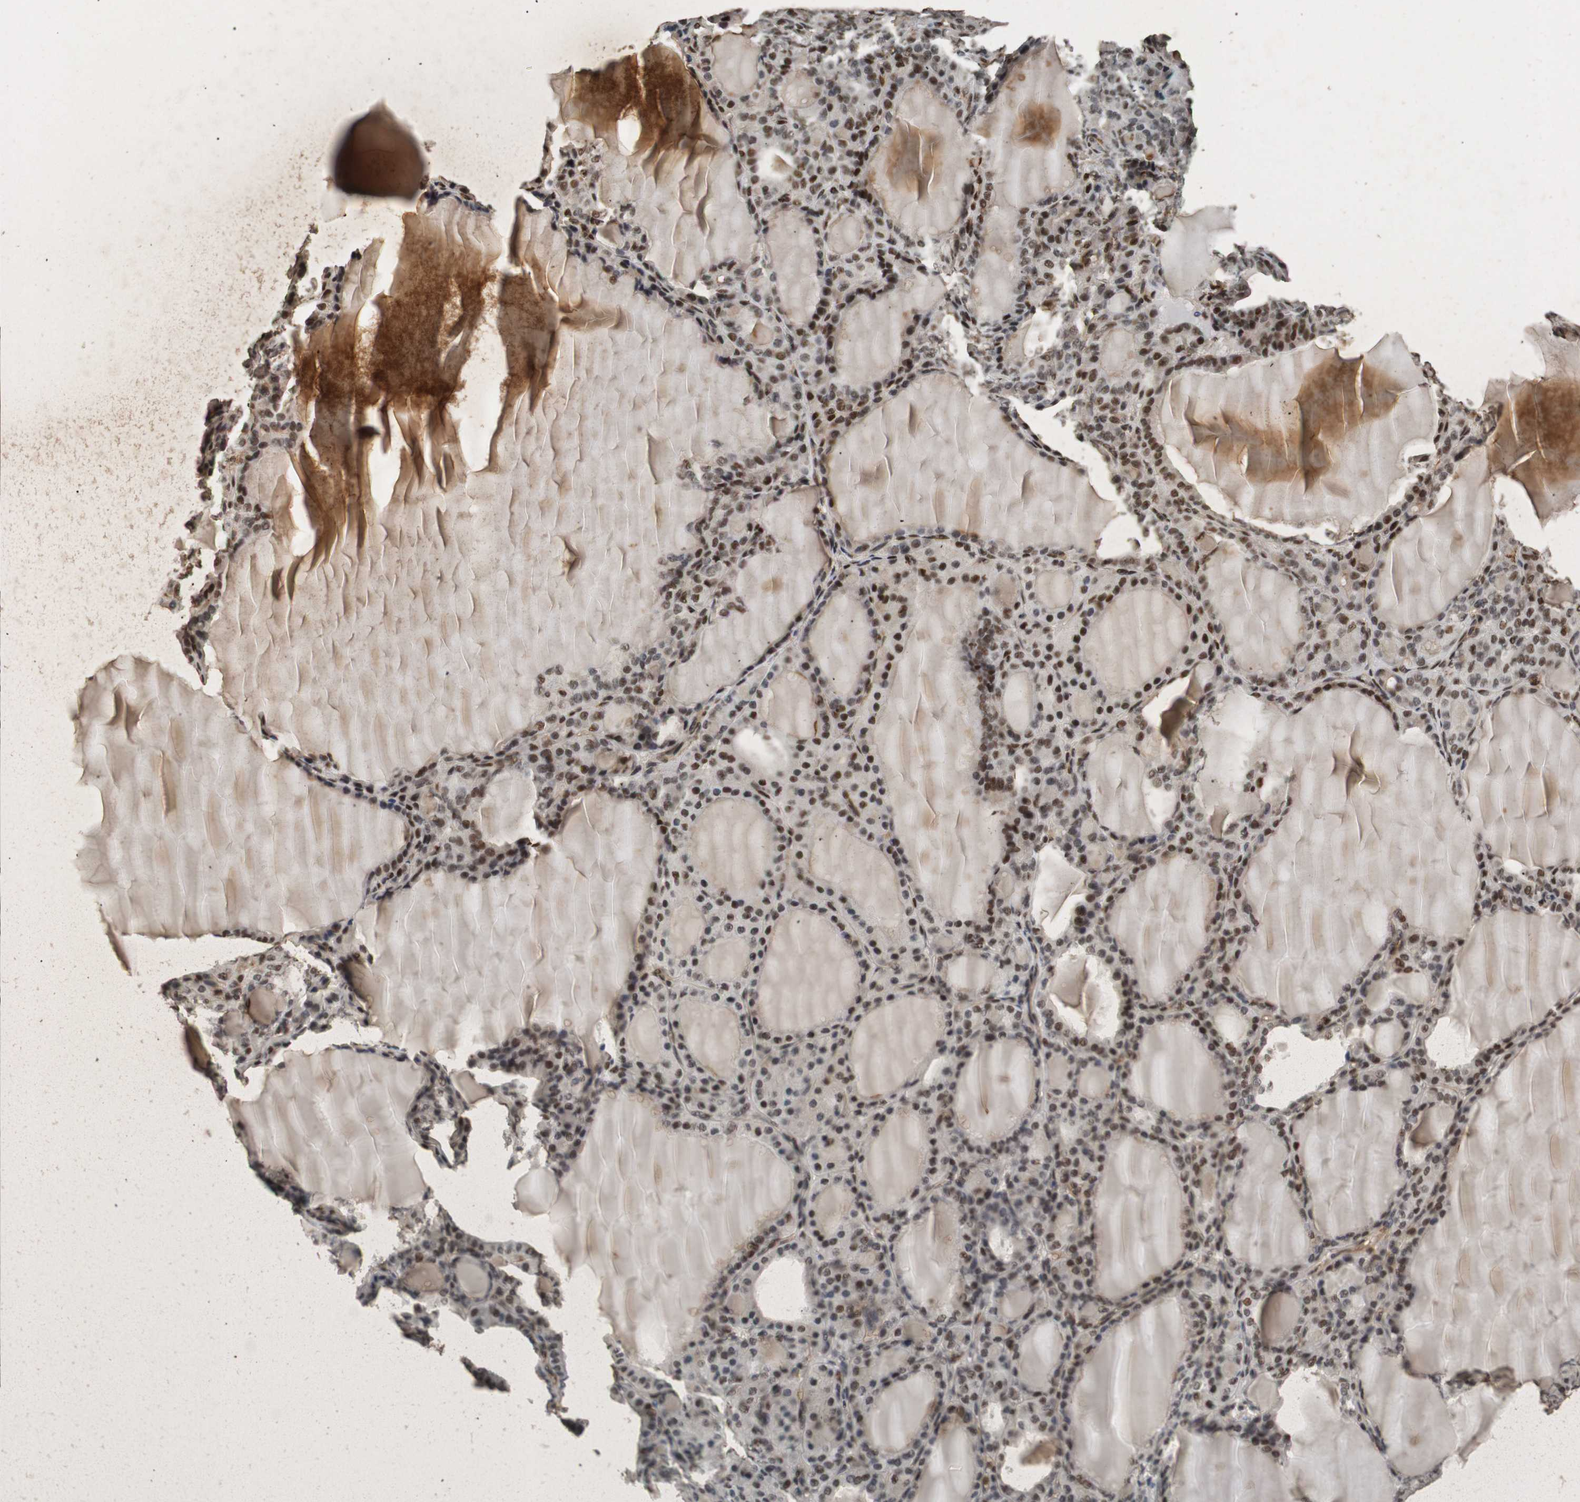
{"staining": {"intensity": "strong", "quantity": ">75%", "location": "nuclear"}, "tissue": "thyroid gland", "cell_type": "Glandular cells", "image_type": "normal", "snomed": [{"axis": "morphology", "description": "Normal tissue, NOS"}, {"axis": "topography", "description": "Thyroid gland"}], "caption": "Human thyroid gland stained with a brown dye displays strong nuclear positive positivity in about >75% of glandular cells.", "gene": "HEXIM1", "patient": {"sex": "female", "age": 28}}